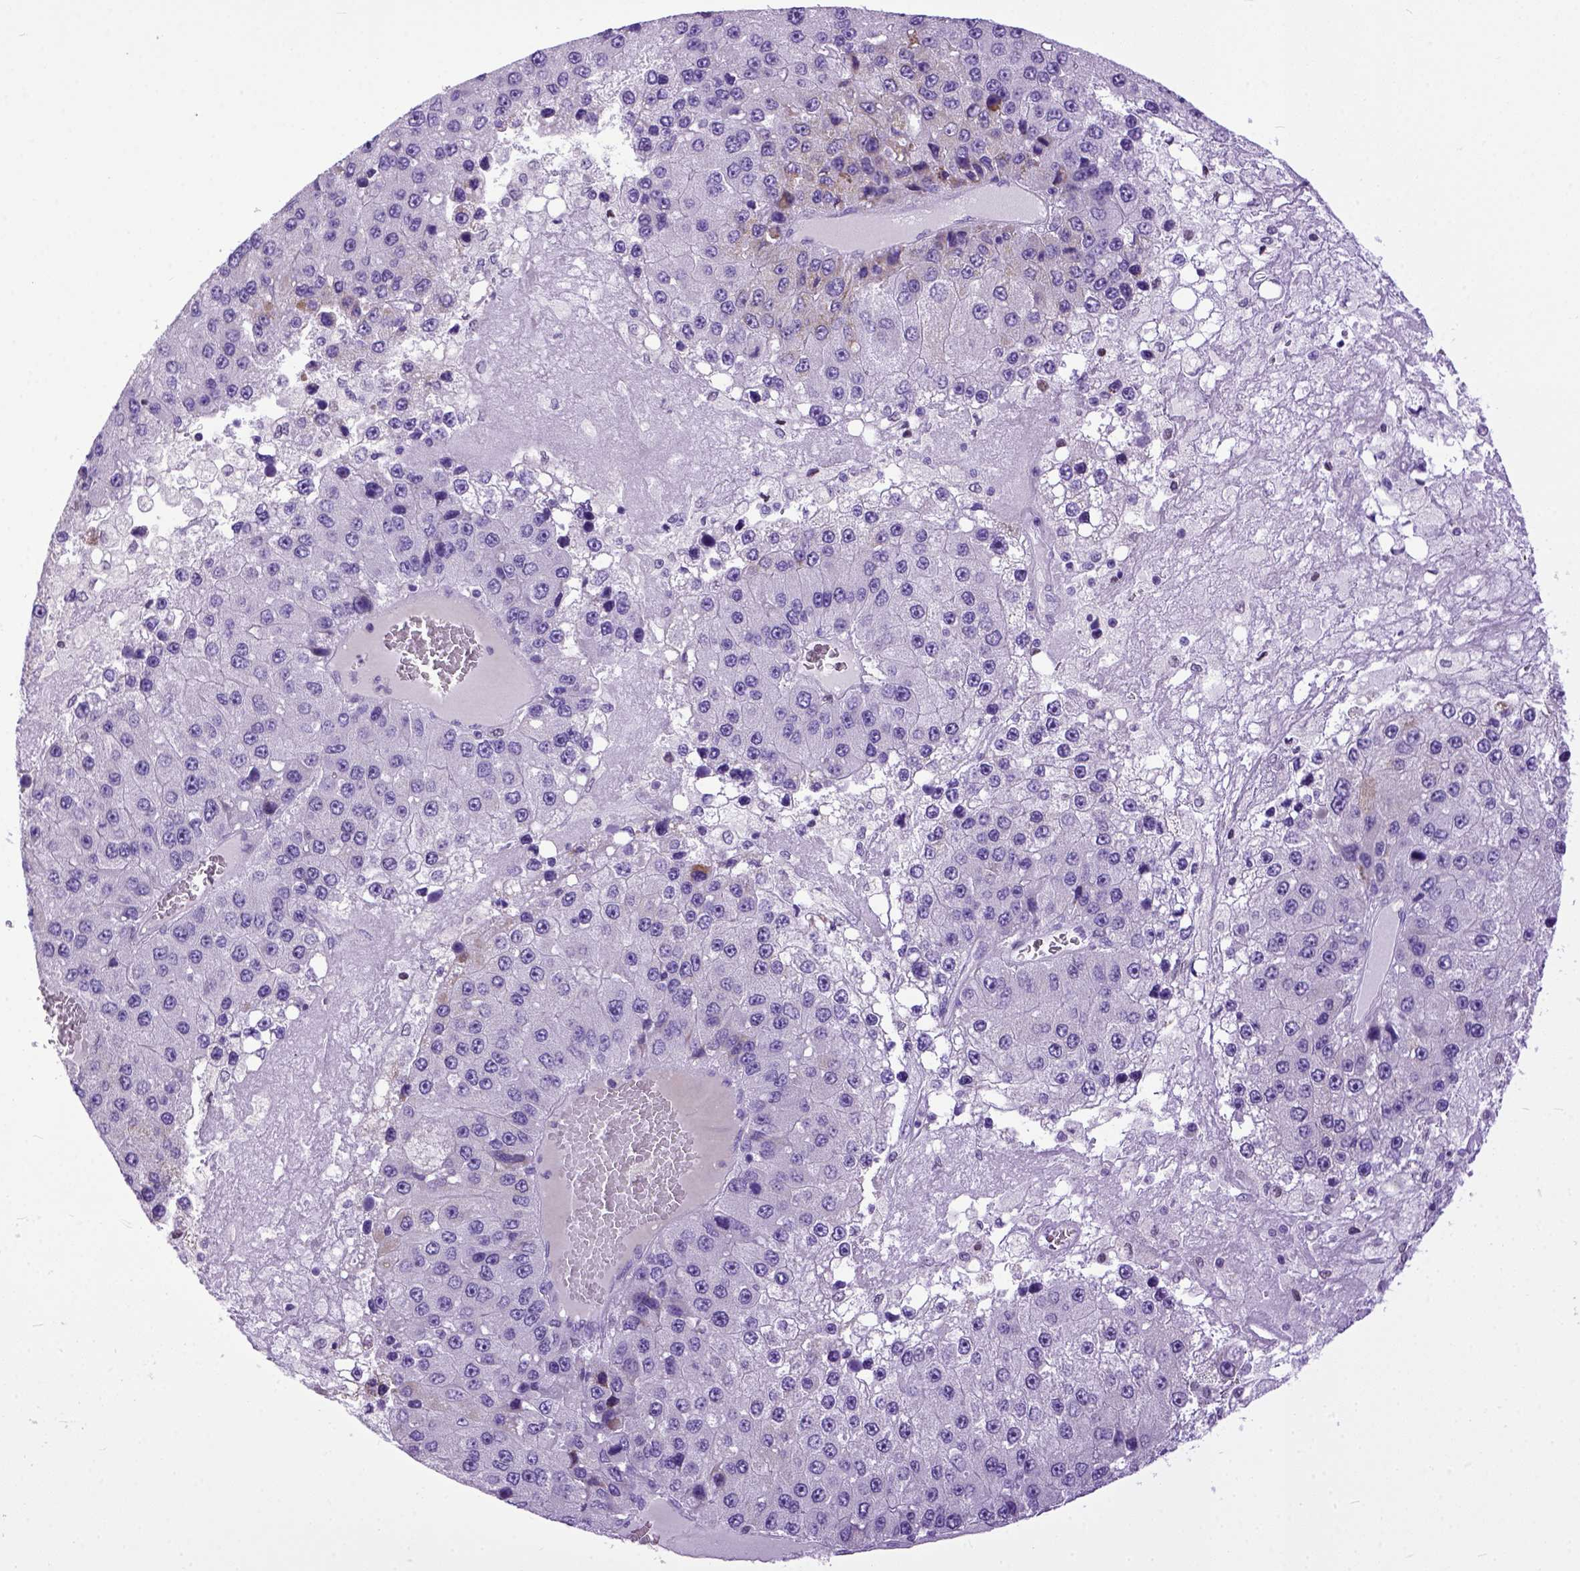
{"staining": {"intensity": "negative", "quantity": "none", "location": "none"}, "tissue": "liver cancer", "cell_type": "Tumor cells", "image_type": "cancer", "snomed": [{"axis": "morphology", "description": "Carcinoma, Hepatocellular, NOS"}, {"axis": "topography", "description": "Liver"}], "caption": "High magnification brightfield microscopy of liver hepatocellular carcinoma stained with DAB (brown) and counterstained with hematoxylin (blue): tumor cells show no significant positivity.", "gene": "CRB1", "patient": {"sex": "female", "age": 73}}